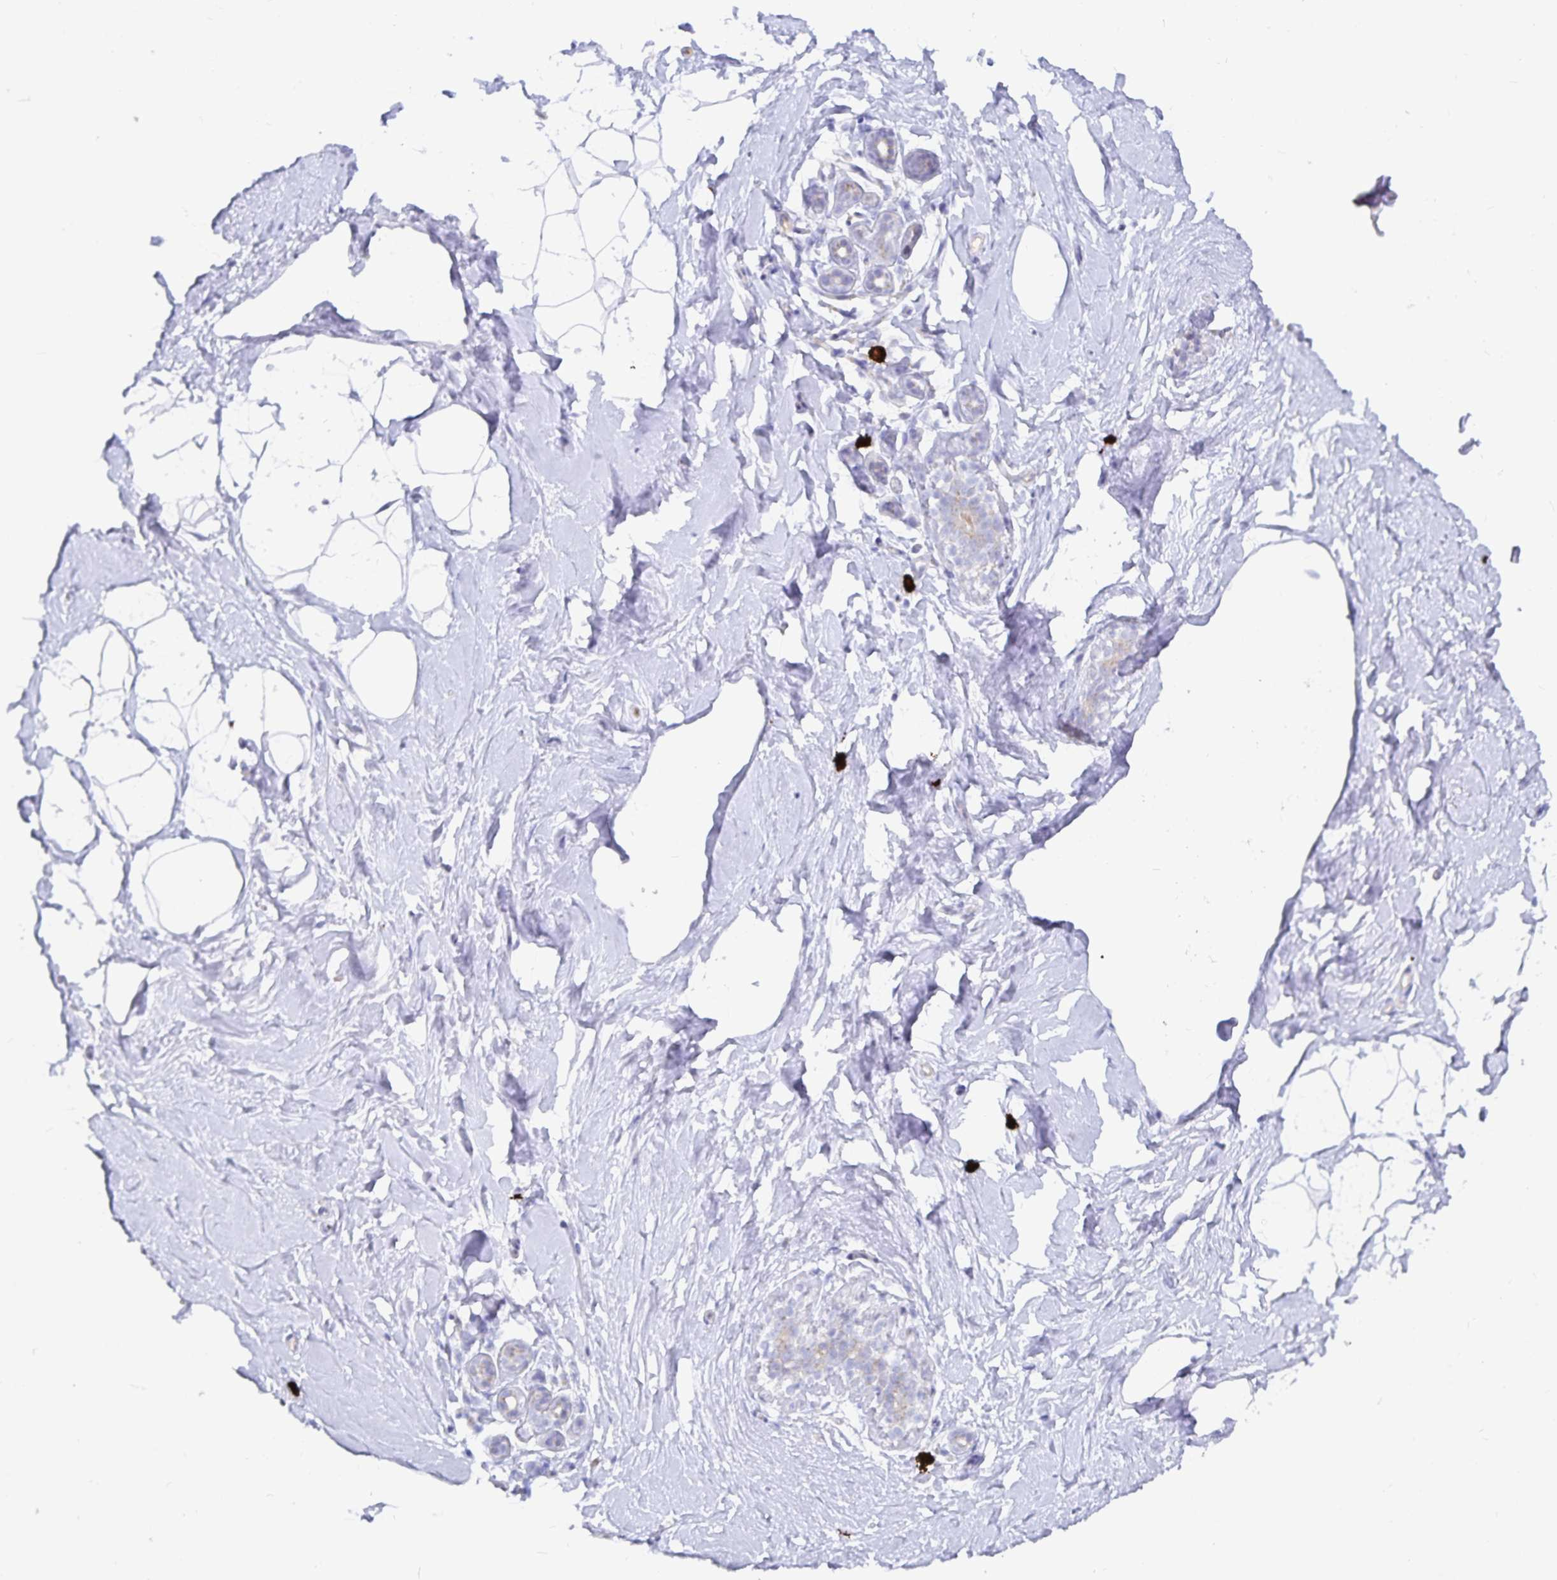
{"staining": {"intensity": "negative", "quantity": "none", "location": "none"}, "tissue": "breast", "cell_type": "Adipocytes", "image_type": "normal", "snomed": [{"axis": "morphology", "description": "Normal tissue, NOS"}, {"axis": "topography", "description": "Breast"}], "caption": "A micrograph of human breast is negative for staining in adipocytes. (Stains: DAB IHC with hematoxylin counter stain, Microscopy: brightfield microscopy at high magnification).", "gene": "PKHD1", "patient": {"sex": "female", "age": 32}}